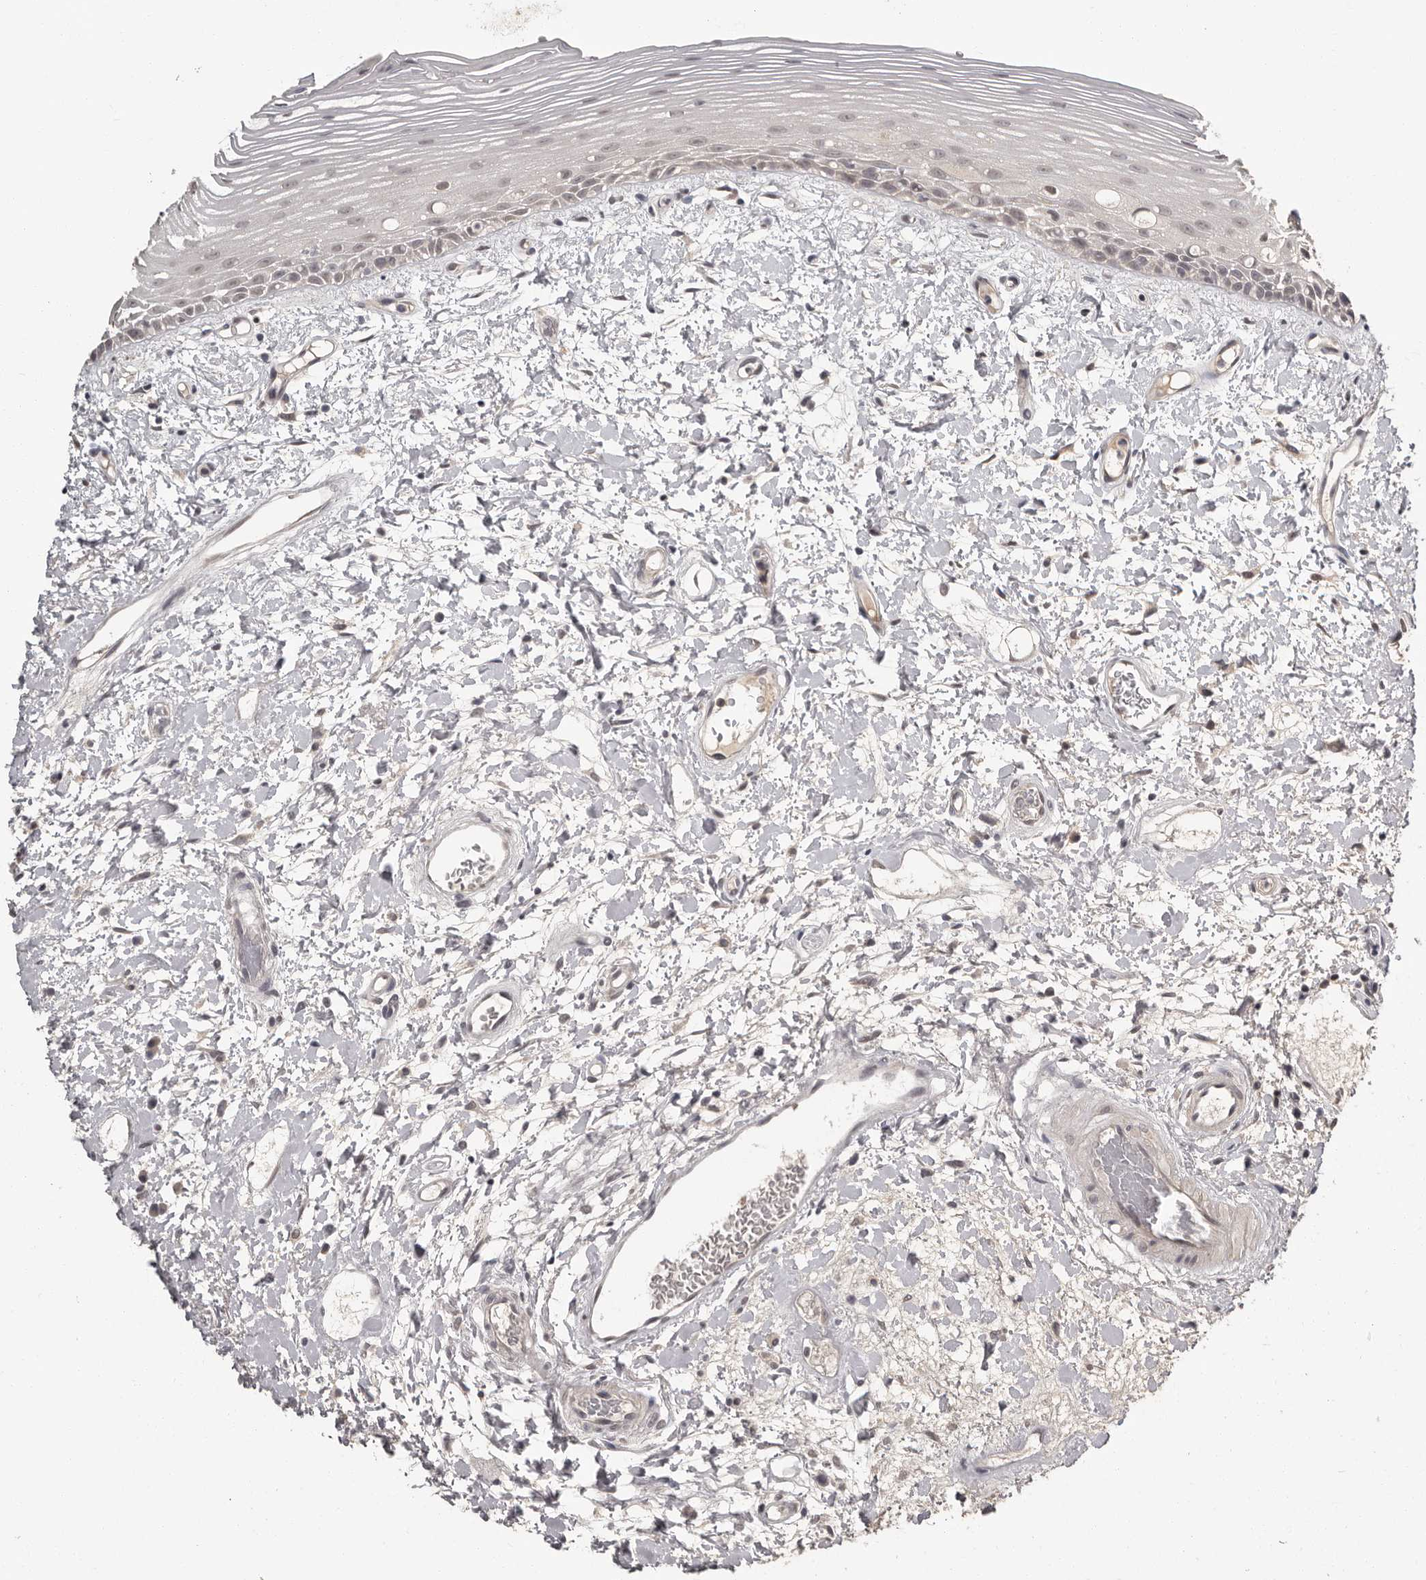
{"staining": {"intensity": "weak", "quantity": "<25%", "location": "nuclear"}, "tissue": "oral mucosa", "cell_type": "Squamous epithelial cells", "image_type": "normal", "snomed": [{"axis": "morphology", "description": "Normal tissue, NOS"}, {"axis": "topography", "description": "Oral tissue"}], "caption": "DAB immunohistochemical staining of benign human oral mucosa demonstrates no significant expression in squamous epithelial cells. Brightfield microscopy of IHC stained with DAB (3,3'-diaminobenzidine) (brown) and hematoxylin (blue), captured at high magnification.", "gene": "ZFP14", "patient": {"sex": "female", "age": 76}}